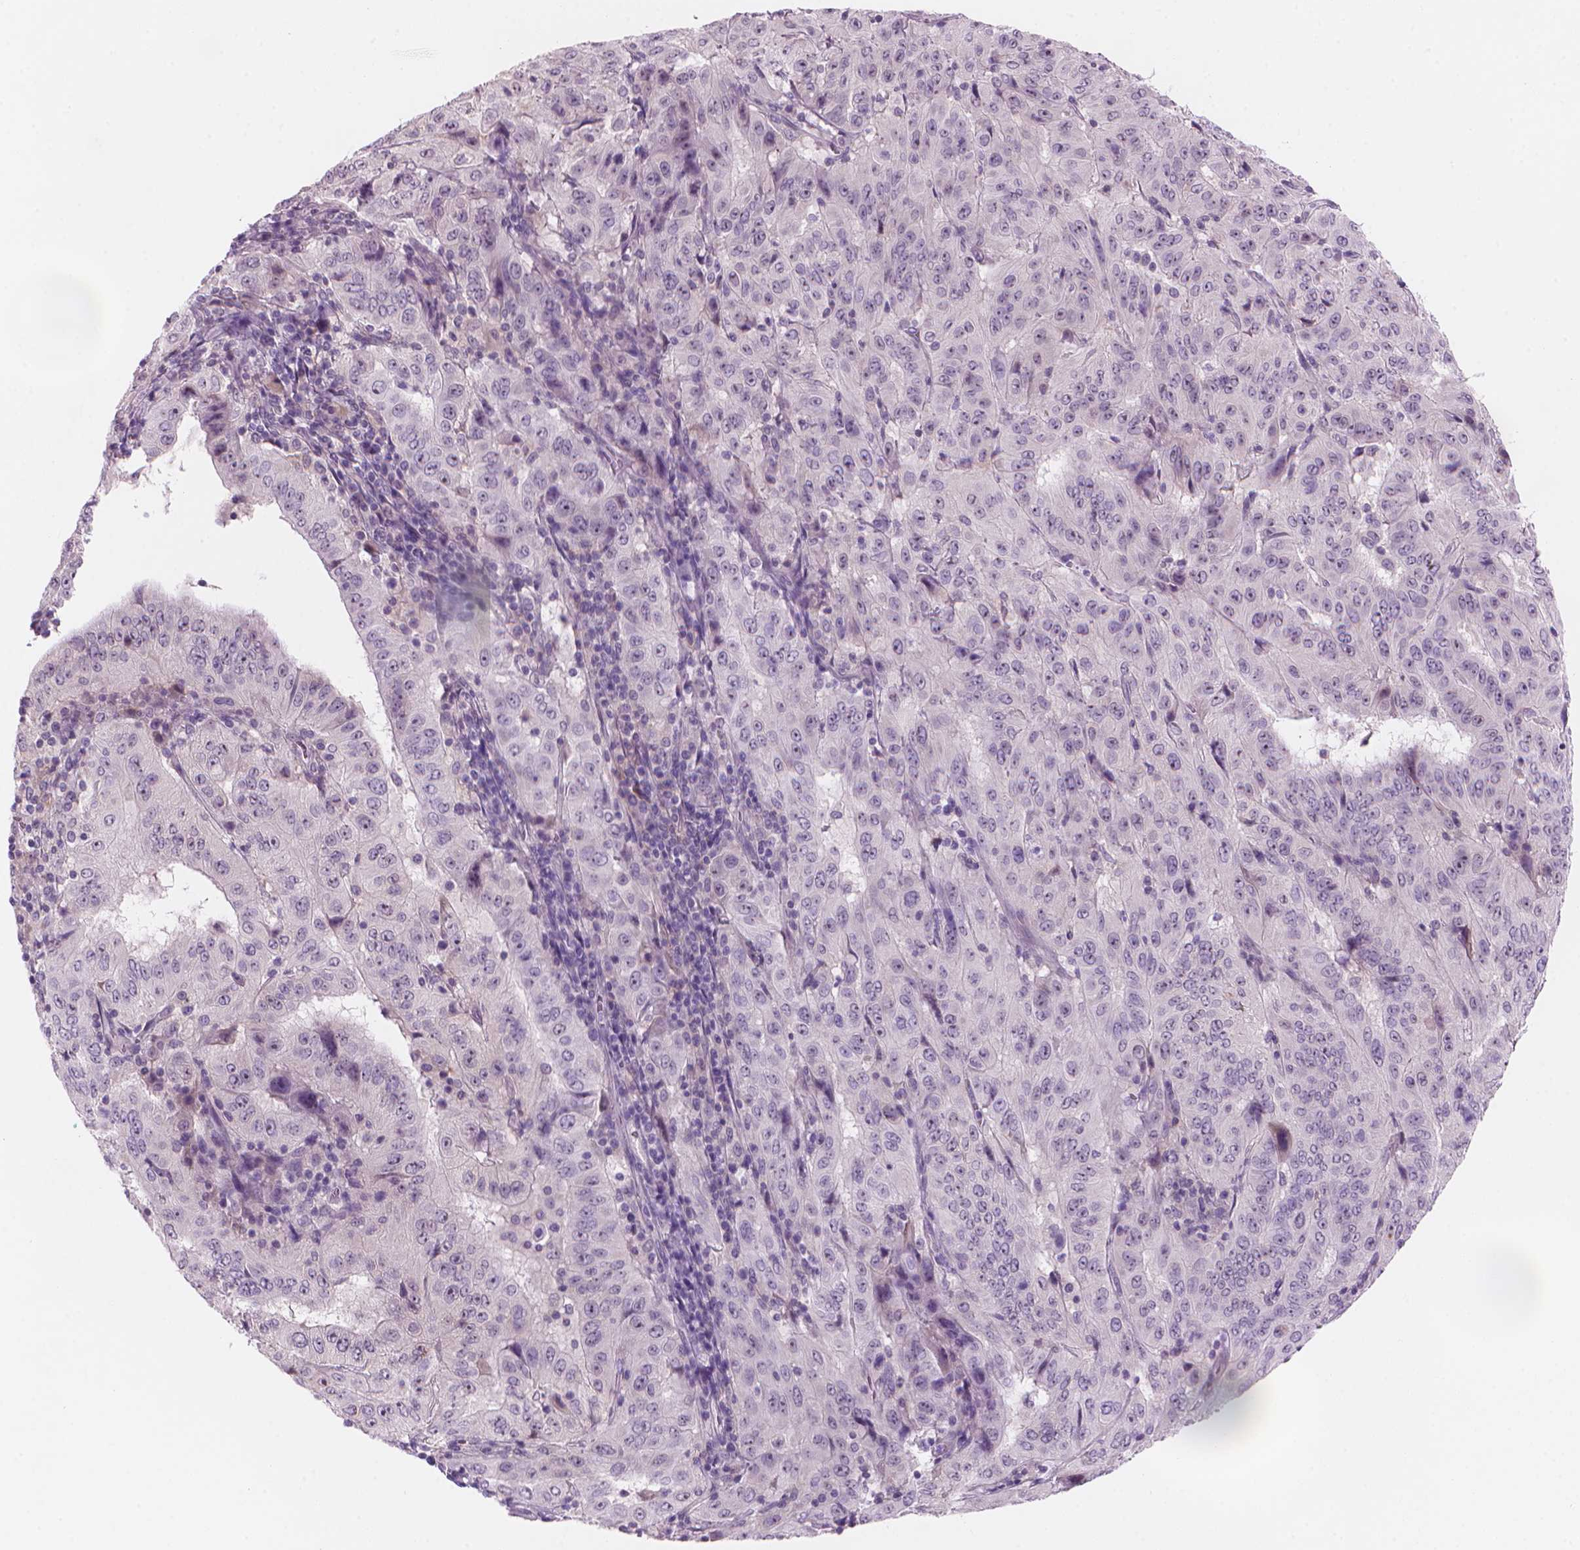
{"staining": {"intensity": "negative", "quantity": "none", "location": "none"}, "tissue": "pancreatic cancer", "cell_type": "Tumor cells", "image_type": "cancer", "snomed": [{"axis": "morphology", "description": "Adenocarcinoma, NOS"}, {"axis": "topography", "description": "Pancreas"}], "caption": "The IHC photomicrograph has no significant positivity in tumor cells of pancreatic adenocarcinoma tissue.", "gene": "ENSG00000187186", "patient": {"sex": "male", "age": 63}}